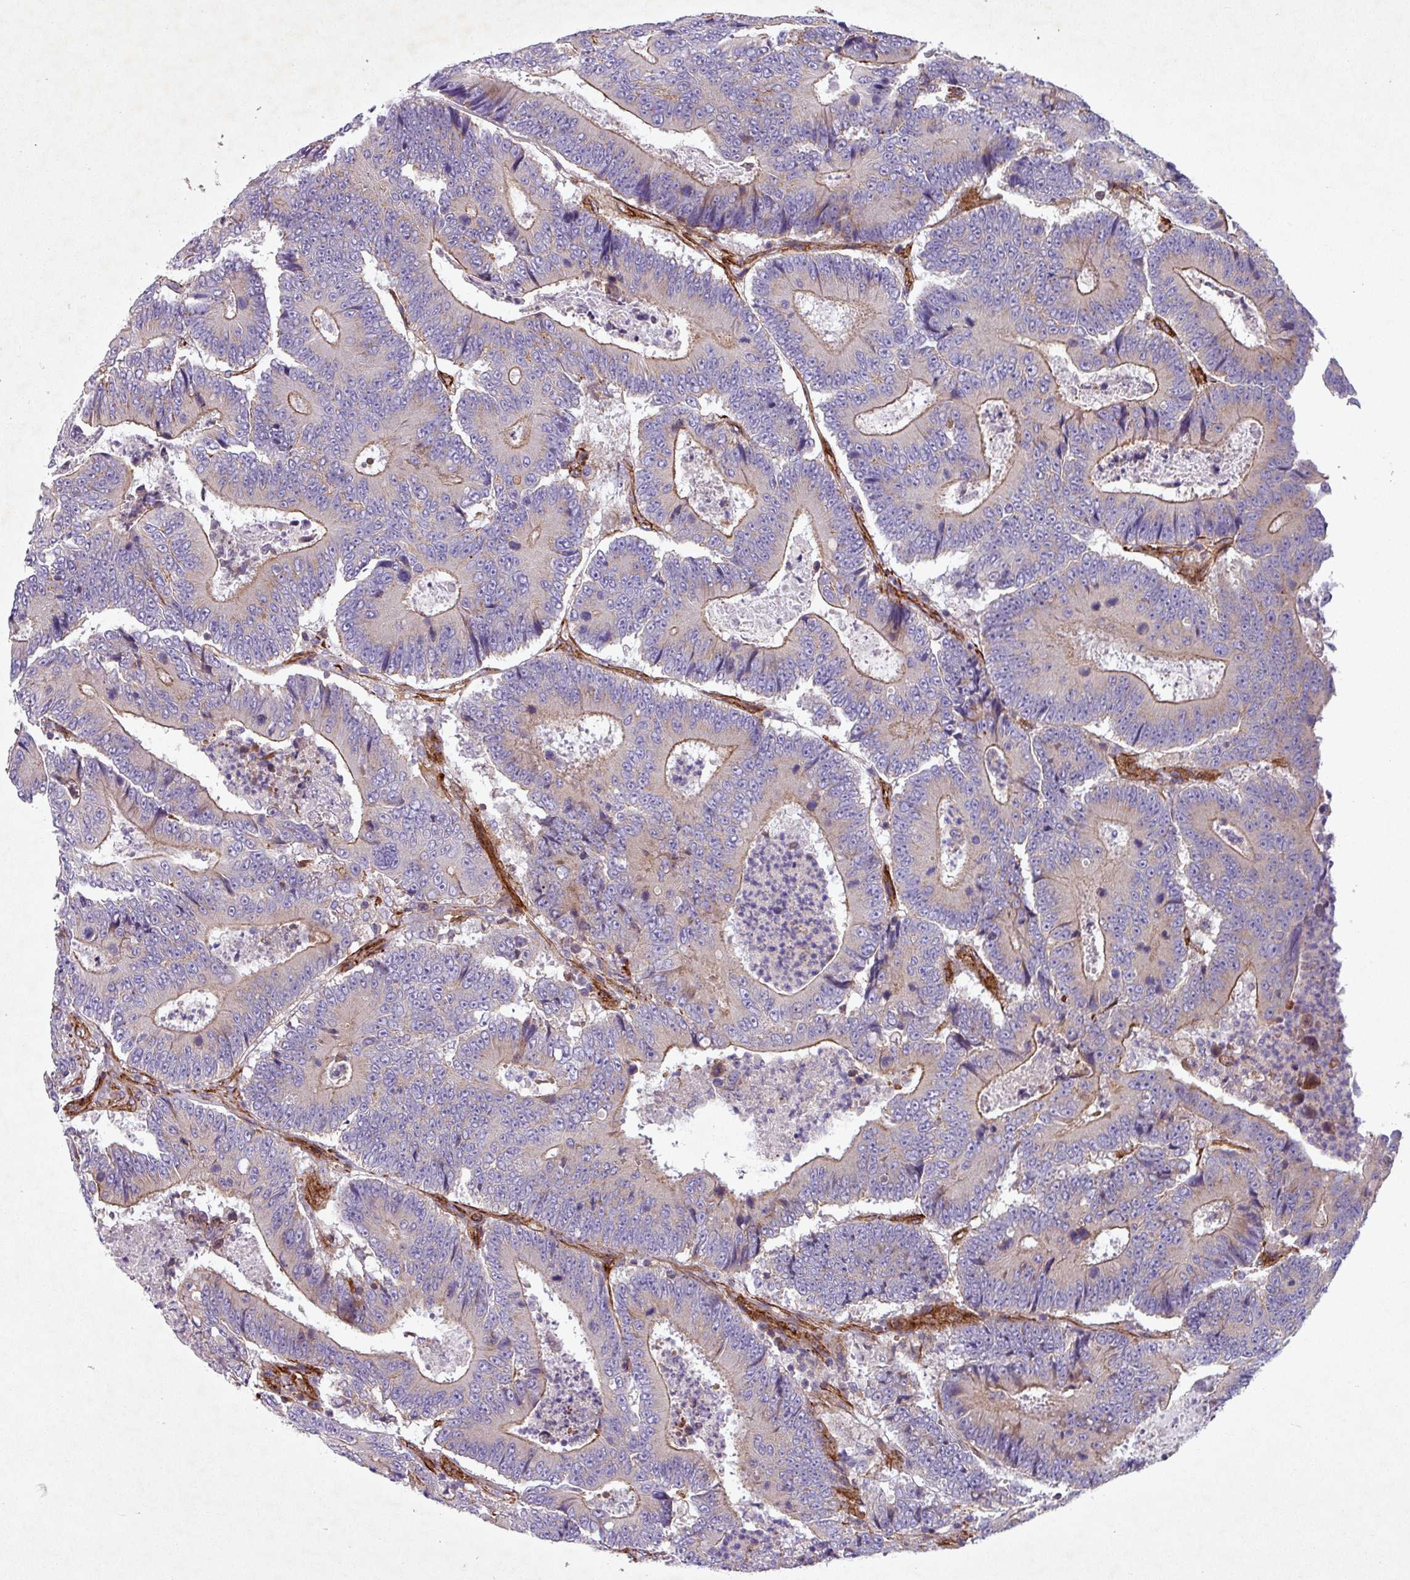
{"staining": {"intensity": "moderate", "quantity": ">75%", "location": "cytoplasmic/membranous"}, "tissue": "colorectal cancer", "cell_type": "Tumor cells", "image_type": "cancer", "snomed": [{"axis": "morphology", "description": "Adenocarcinoma, NOS"}, {"axis": "topography", "description": "Colon"}], "caption": "A brown stain highlights moderate cytoplasmic/membranous staining of a protein in colorectal adenocarcinoma tumor cells.", "gene": "ATP2C2", "patient": {"sex": "male", "age": 83}}